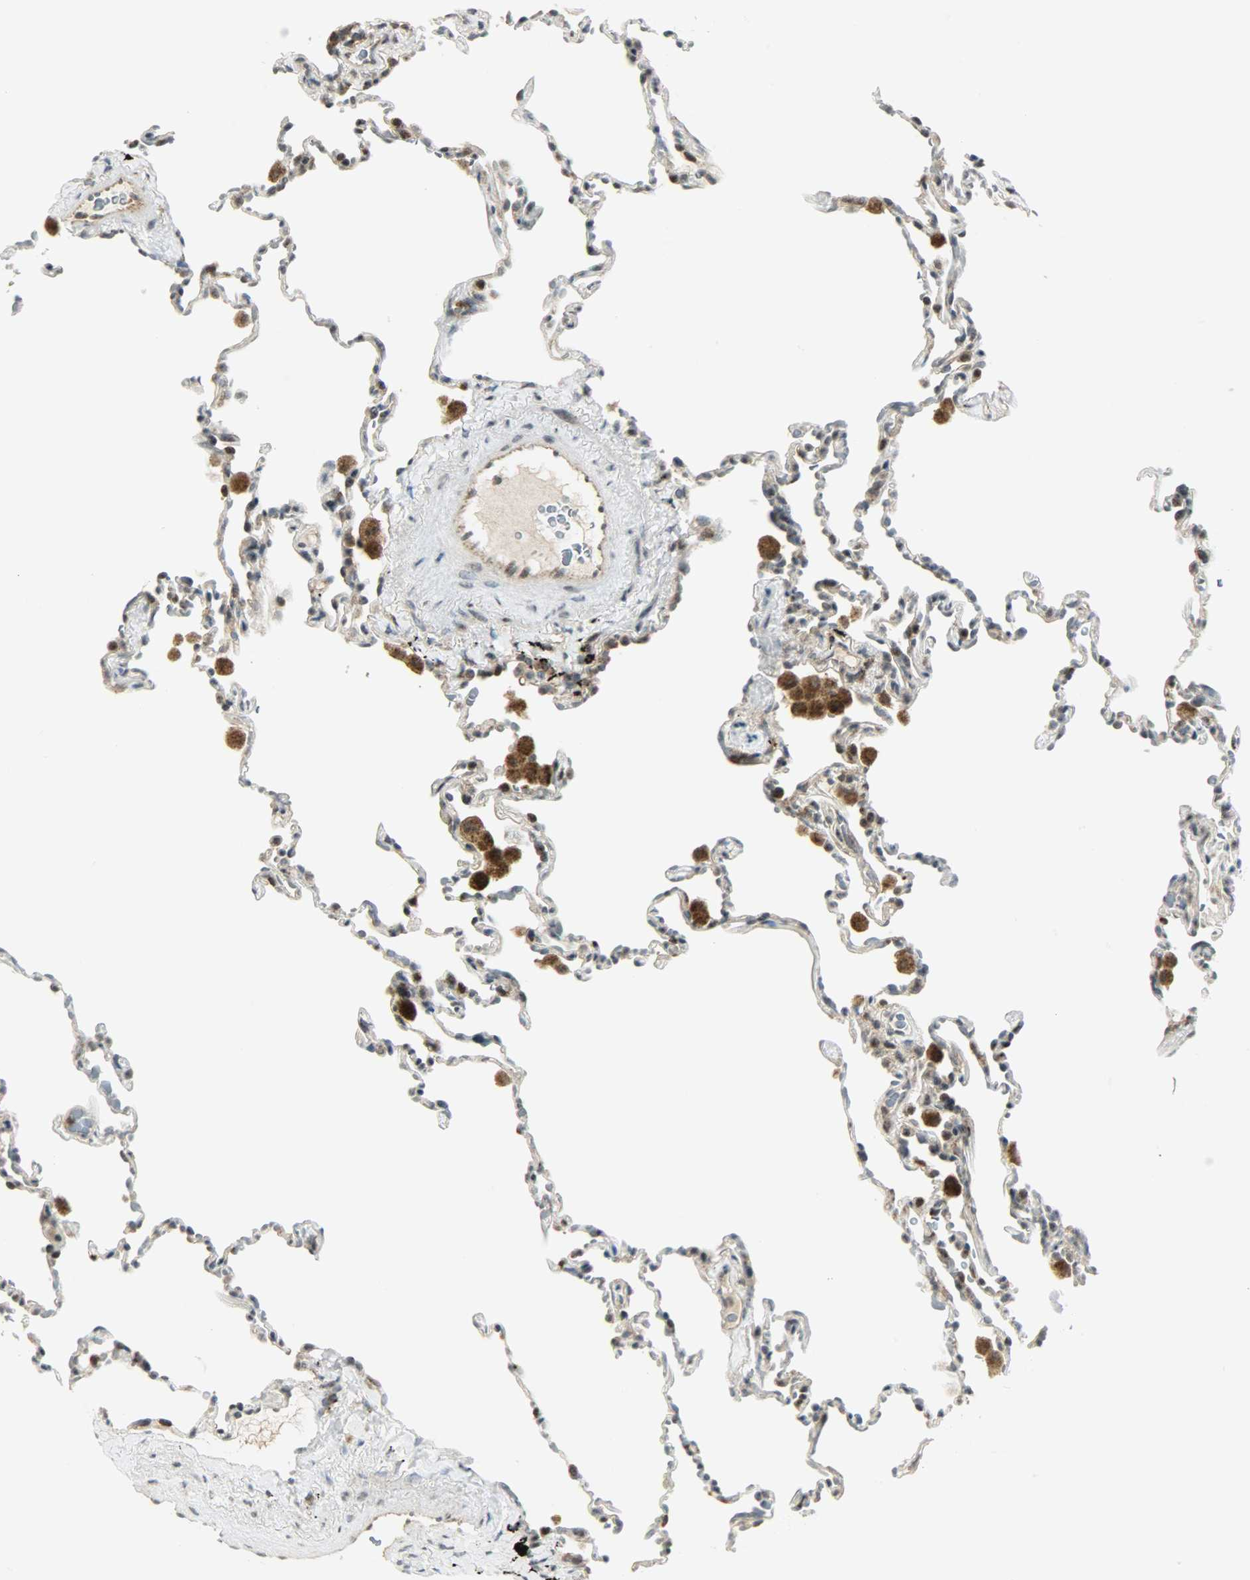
{"staining": {"intensity": "negative", "quantity": "none", "location": "none"}, "tissue": "lung", "cell_type": "Alveolar cells", "image_type": "normal", "snomed": [{"axis": "morphology", "description": "Normal tissue, NOS"}, {"axis": "morphology", "description": "Soft tissue tumor metastatic"}, {"axis": "topography", "description": "Lung"}], "caption": "This image is of unremarkable lung stained with immunohistochemistry to label a protein in brown with the nuclei are counter-stained blue. There is no staining in alveolar cells.", "gene": "IL15", "patient": {"sex": "male", "age": 59}}